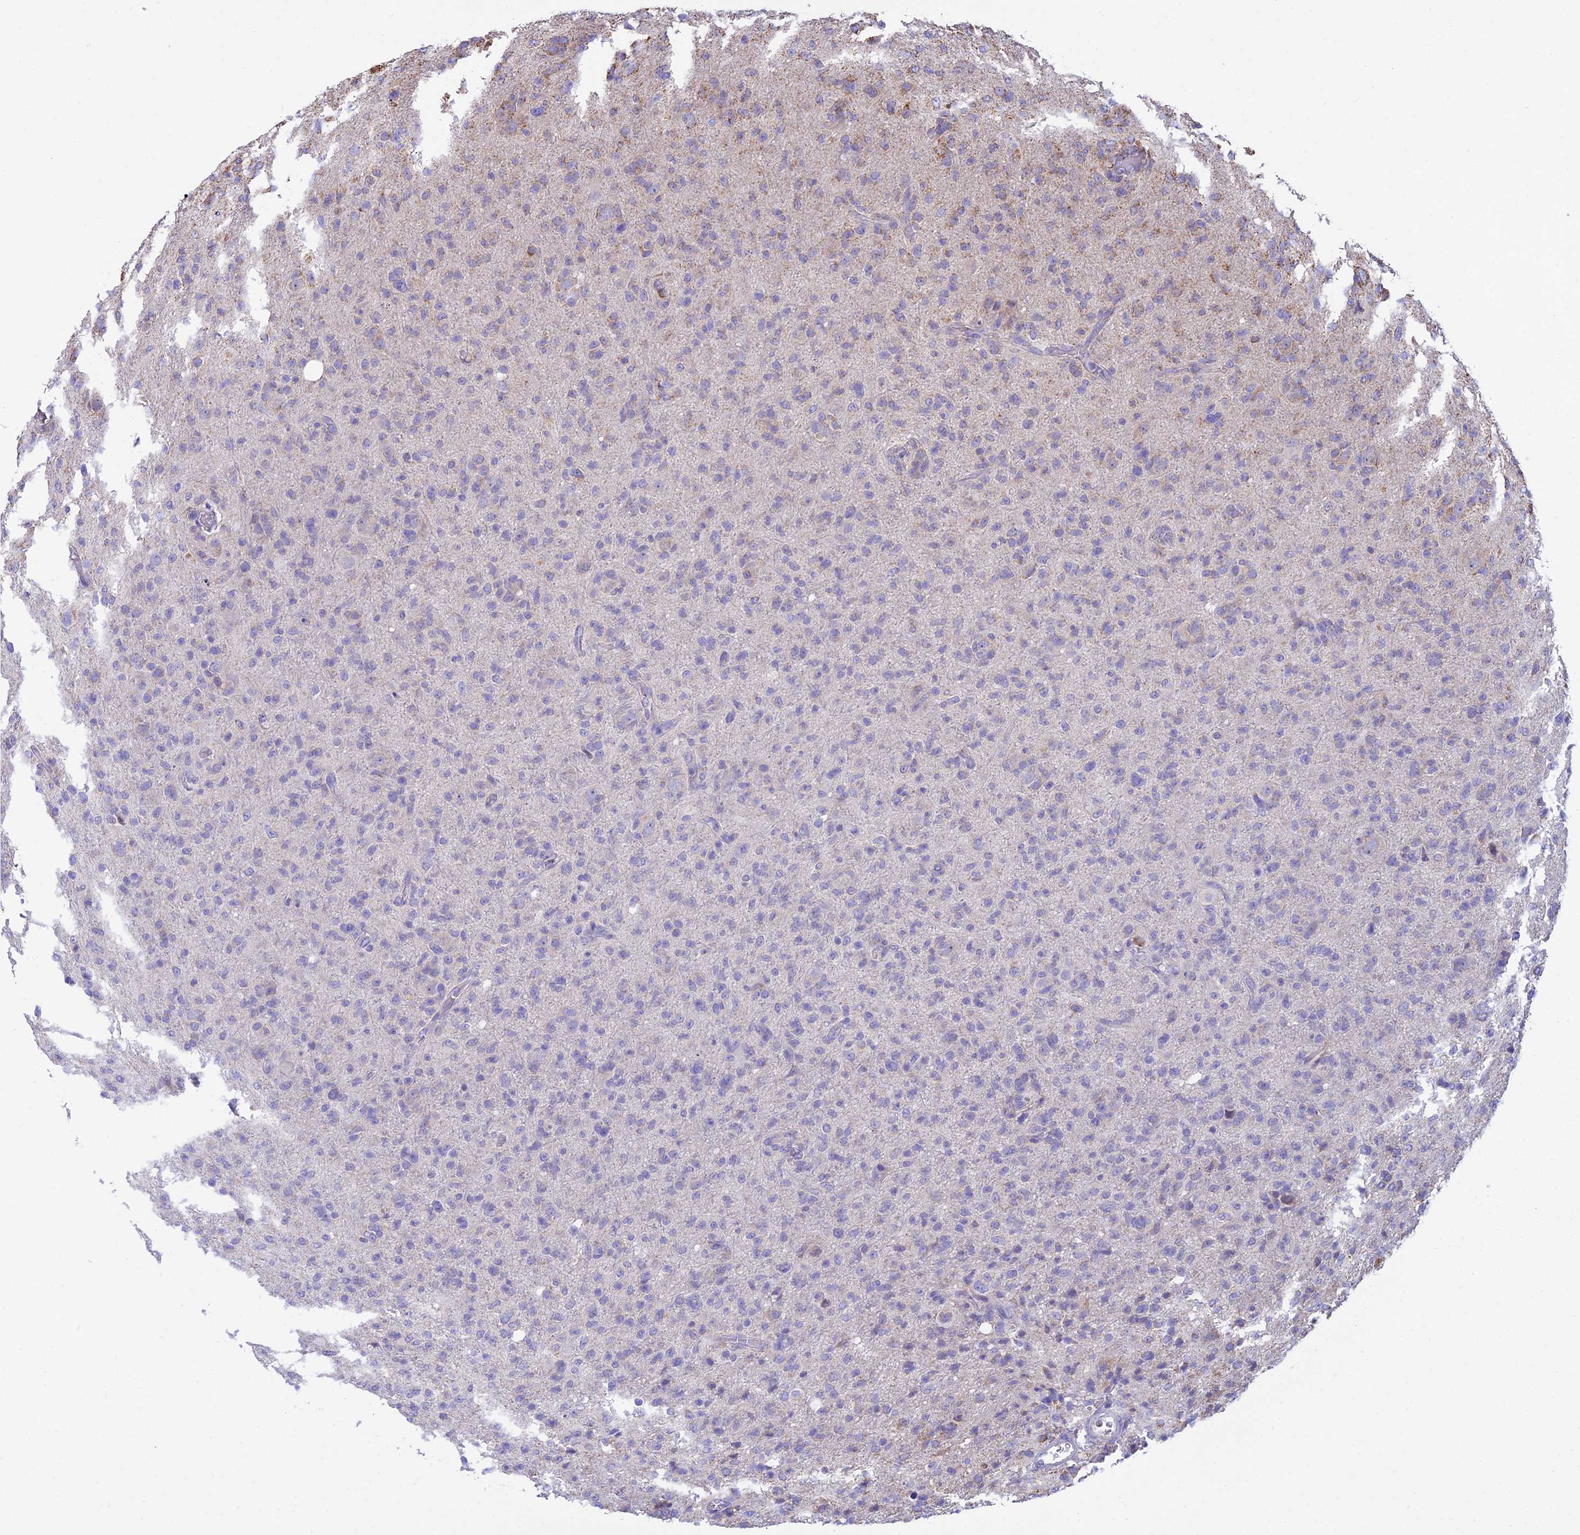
{"staining": {"intensity": "moderate", "quantity": "<25%", "location": "cytoplasmic/membranous"}, "tissue": "glioma", "cell_type": "Tumor cells", "image_type": "cancer", "snomed": [{"axis": "morphology", "description": "Glioma, malignant, High grade"}, {"axis": "topography", "description": "Brain"}], "caption": "IHC image of neoplastic tissue: human malignant glioma (high-grade) stained using IHC shows low levels of moderate protein expression localized specifically in the cytoplasmic/membranous of tumor cells, appearing as a cytoplasmic/membranous brown color.", "gene": "OR2W3", "patient": {"sex": "female", "age": 57}}